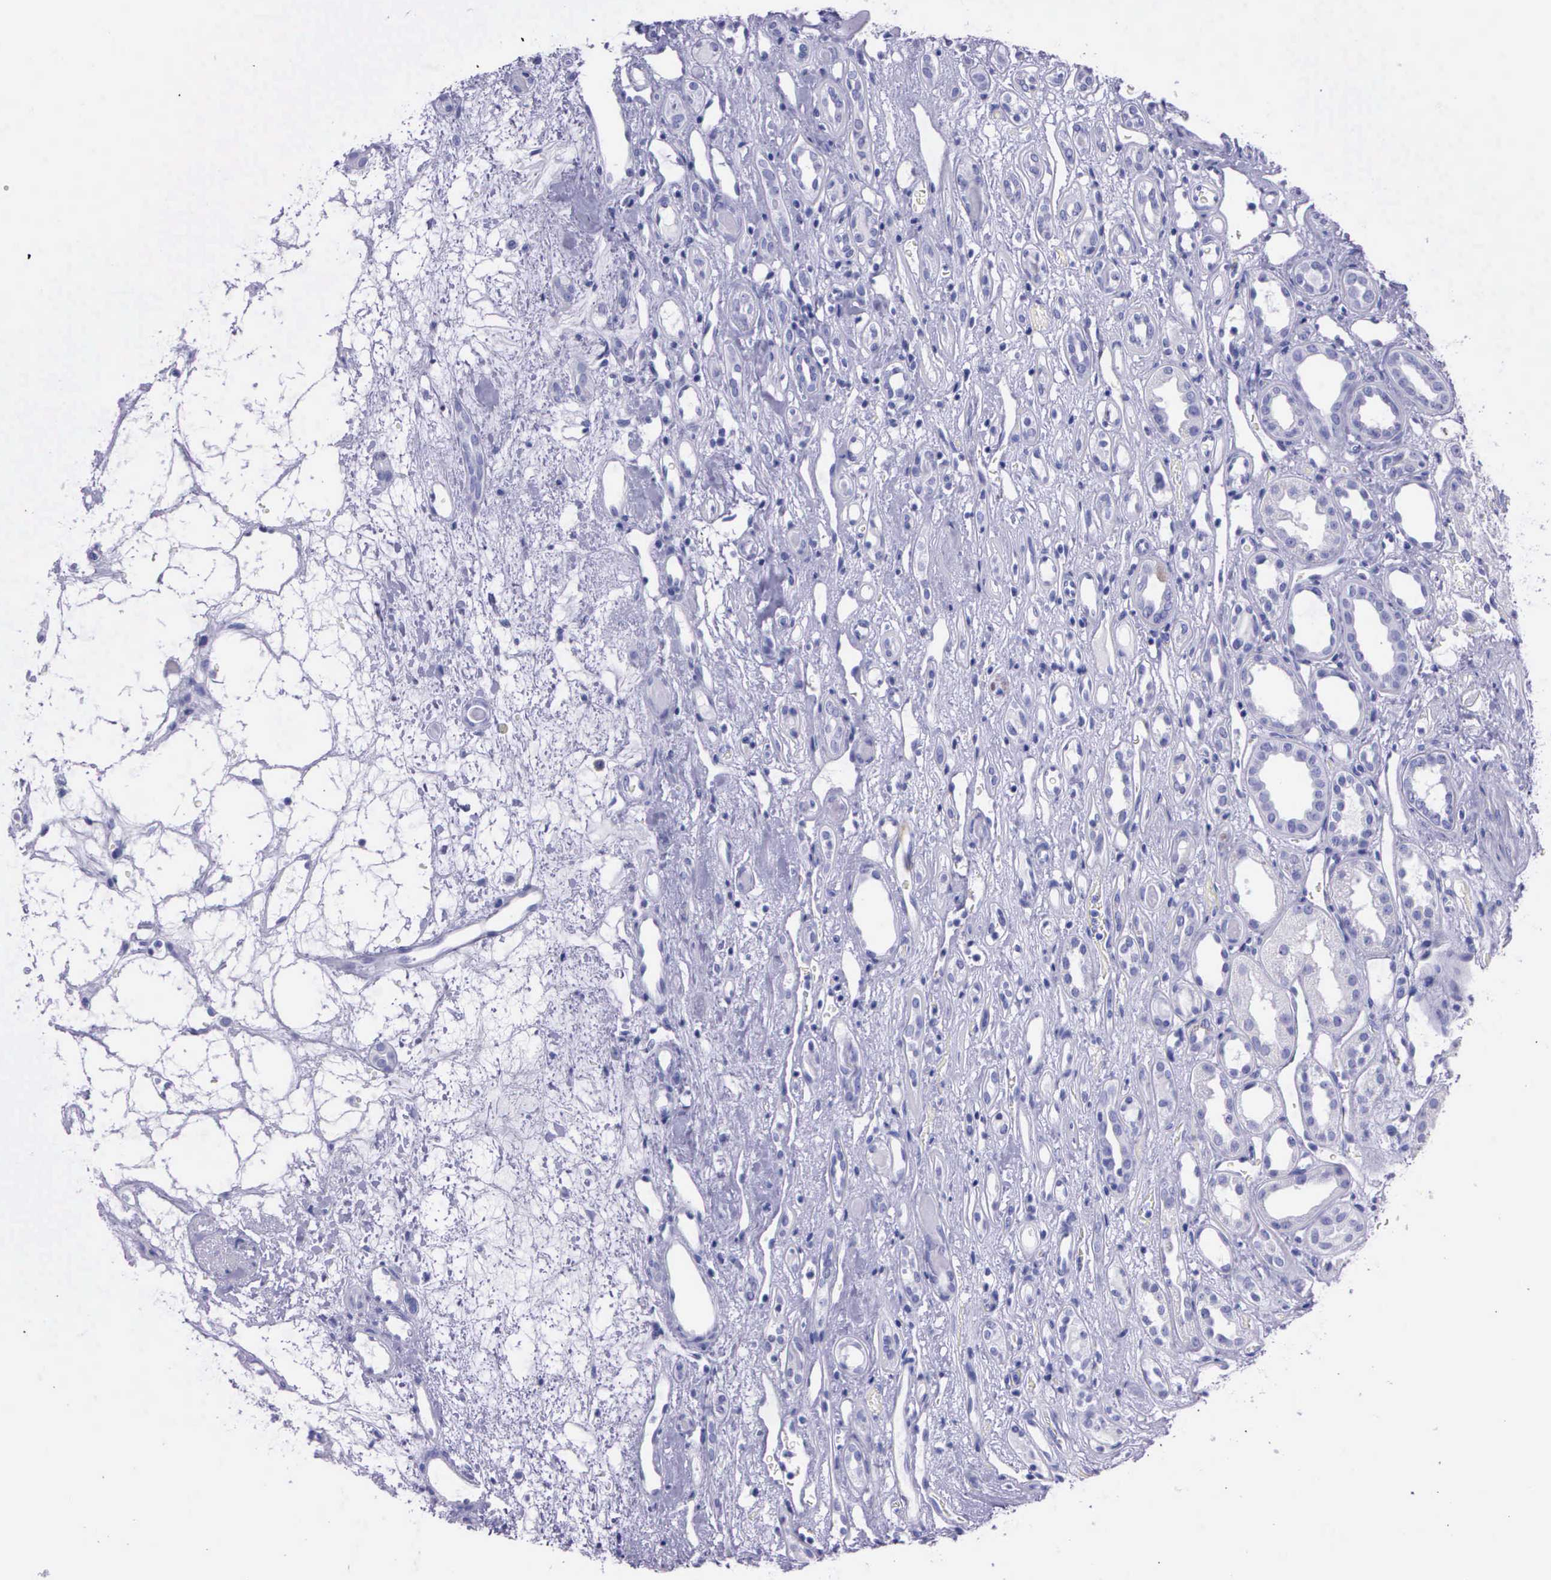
{"staining": {"intensity": "negative", "quantity": "none", "location": "none"}, "tissue": "renal cancer", "cell_type": "Tumor cells", "image_type": "cancer", "snomed": [{"axis": "morphology", "description": "Adenocarcinoma, NOS"}, {"axis": "topography", "description": "Kidney"}], "caption": "This is an immunohistochemistry (IHC) image of human renal cancer. There is no expression in tumor cells.", "gene": "CCNB1", "patient": {"sex": "female", "age": 60}}